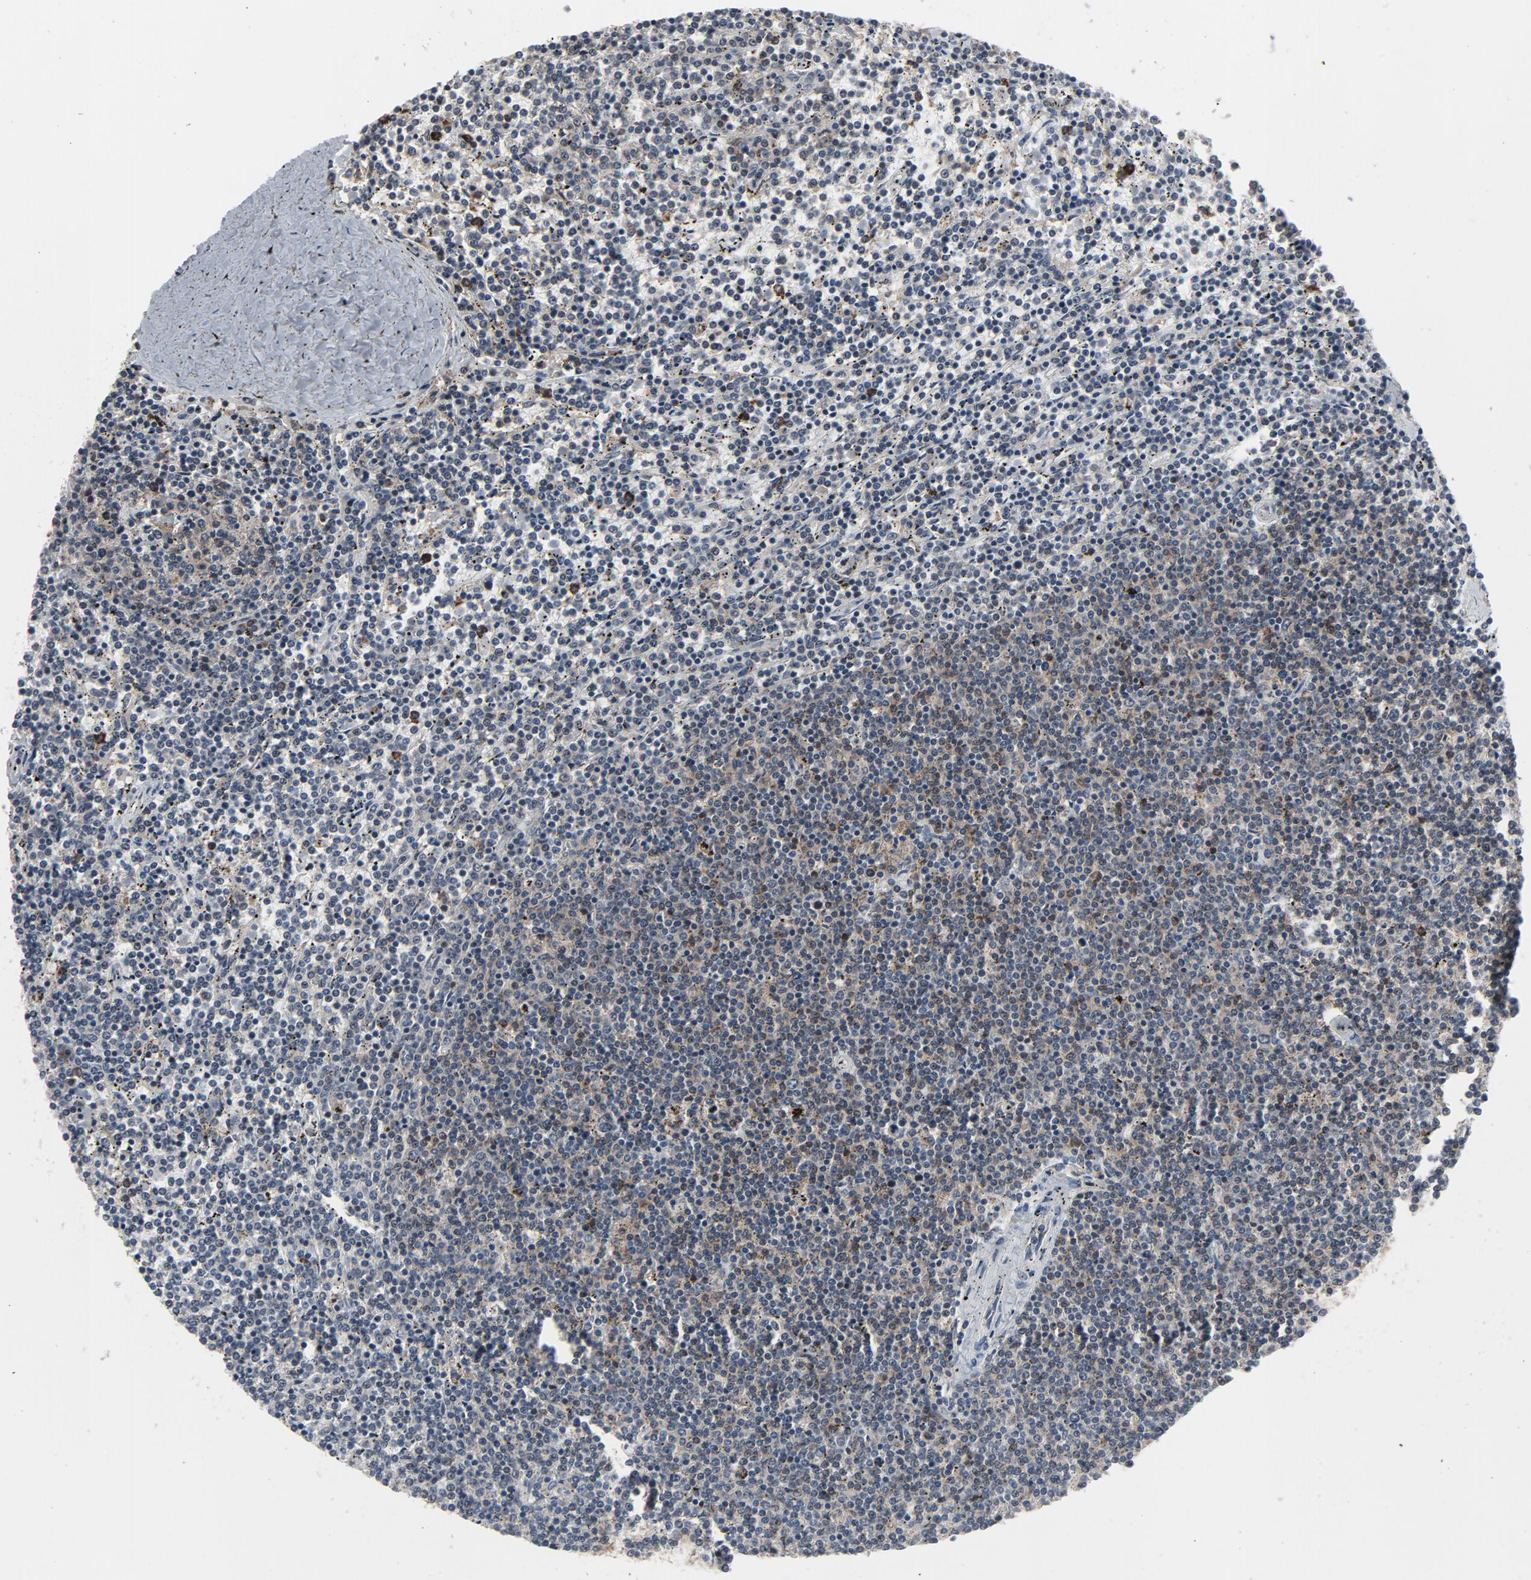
{"staining": {"intensity": "negative", "quantity": "none", "location": "none"}, "tissue": "lymphoma", "cell_type": "Tumor cells", "image_type": "cancer", "snomed": [{"axis": "morphology", "description": "Malignant lymphoma, non-Hodgkin's type, Low grade"}, {"axis": "topography", "description": "Spleen"}], "caption": "High magnification brightfield microscopy of malignant lymphoma, non-Hodgkin's type (low-grade) stained with DAB (brown) and counterstained with hematoxylin (blue): tumor cells show no significant positivity. Nuclei are stained in blue.", "gene": "PDZD4", "patient": {"sex": "female", "age": 50}}